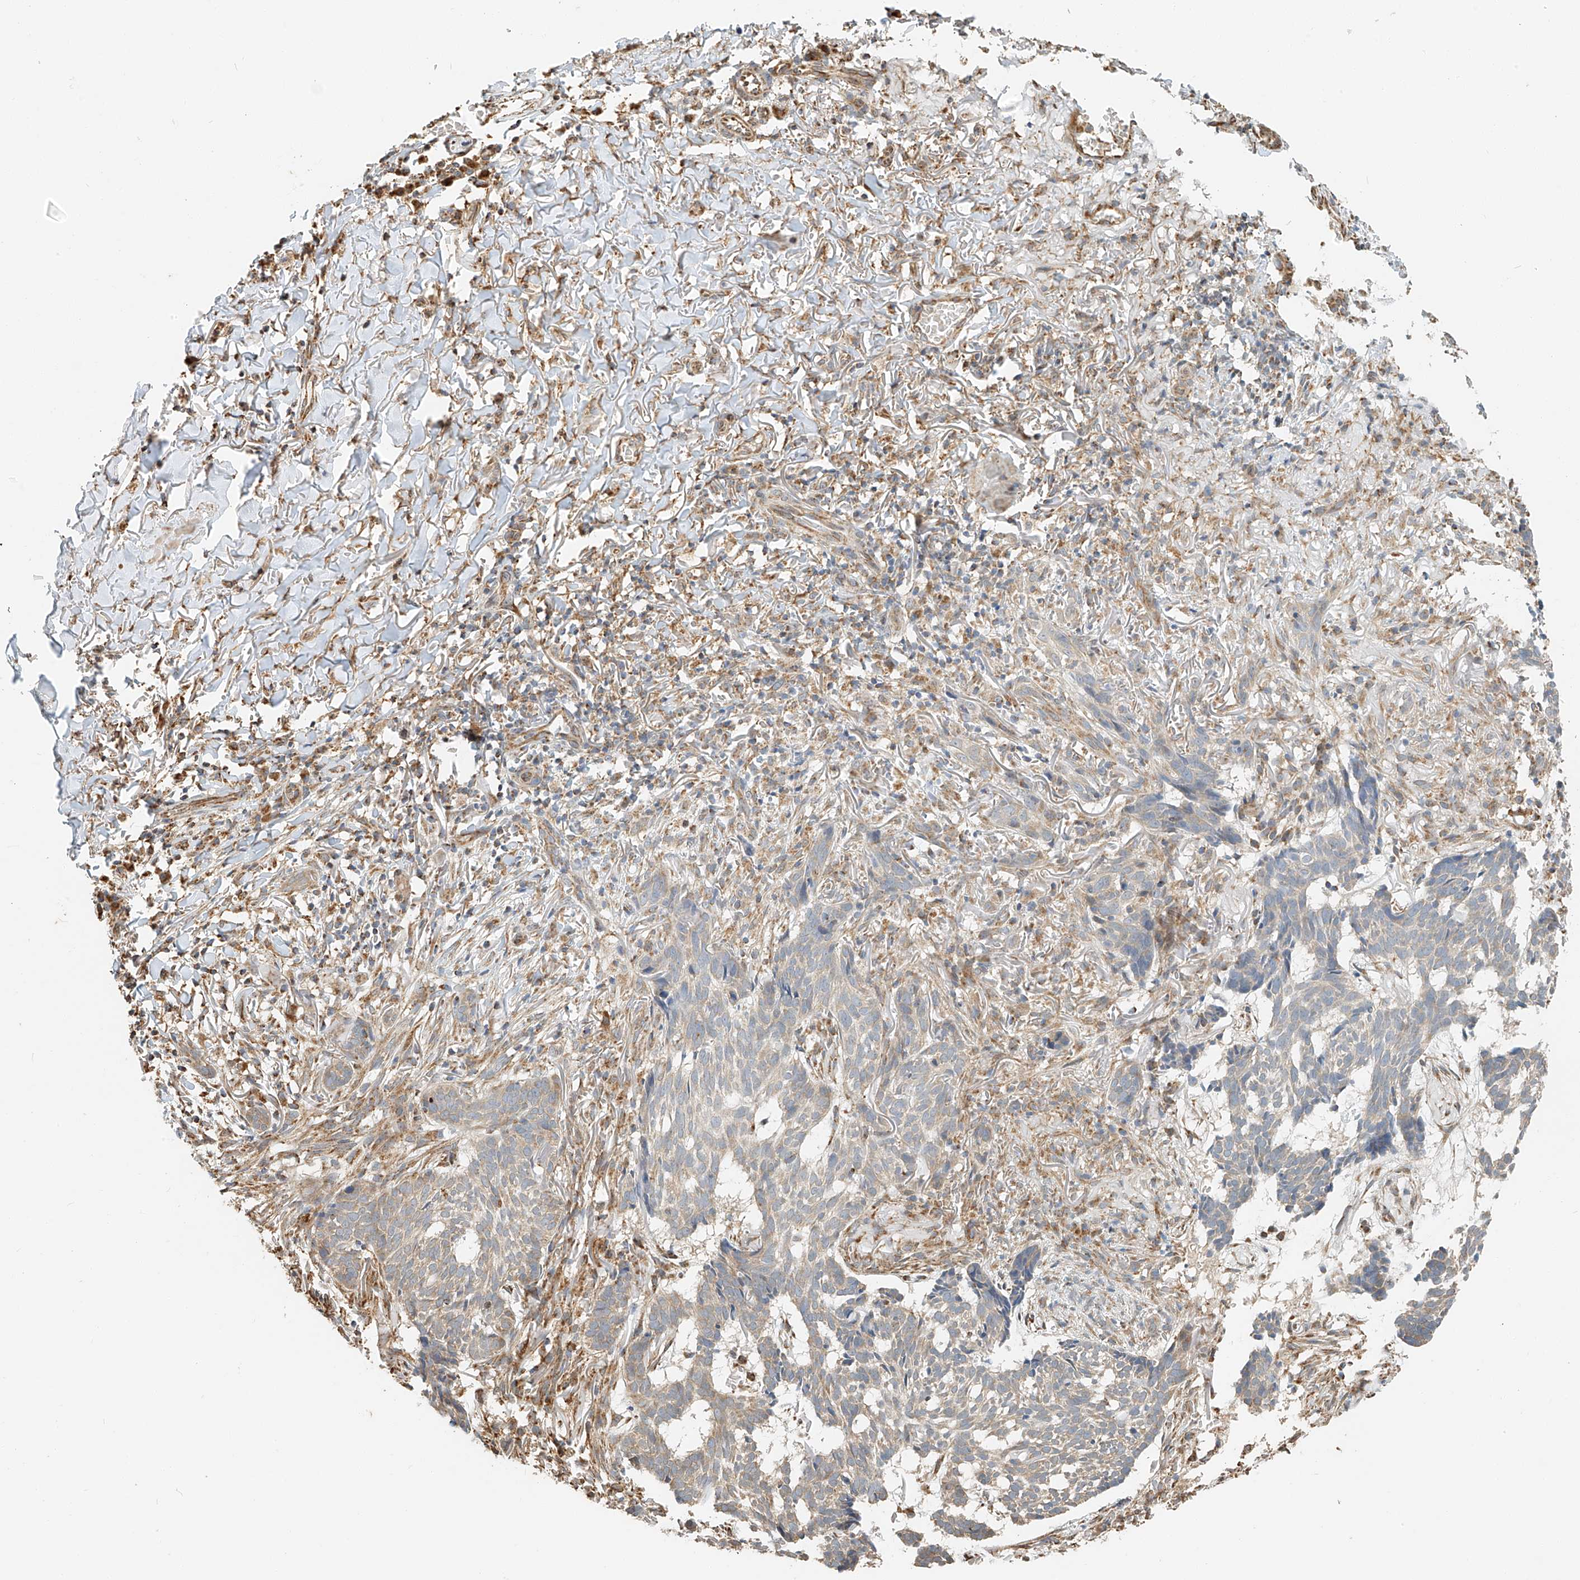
{"staining": {"intensity": "weak", "quantity": "25%-75%", "location": "cytoplasmic/membranous"}, "tissue": "skin cancer", "cell_type": "Tumor cells", "image_type": "cancer", "snomed": [{"axis": "morphology", "description": "Basal cell carcinoma"}, {"axis": "topography", "description": "Skin"}], "caption": "Brown immunohistochemical staining in basal cell carcinoma (skin) exhibits weak cytoplasmic/membranous staining in about 25%-75% of tumor cells.", "gene": "YIPF7", "patient": {"sex": "male", "age": 85}}